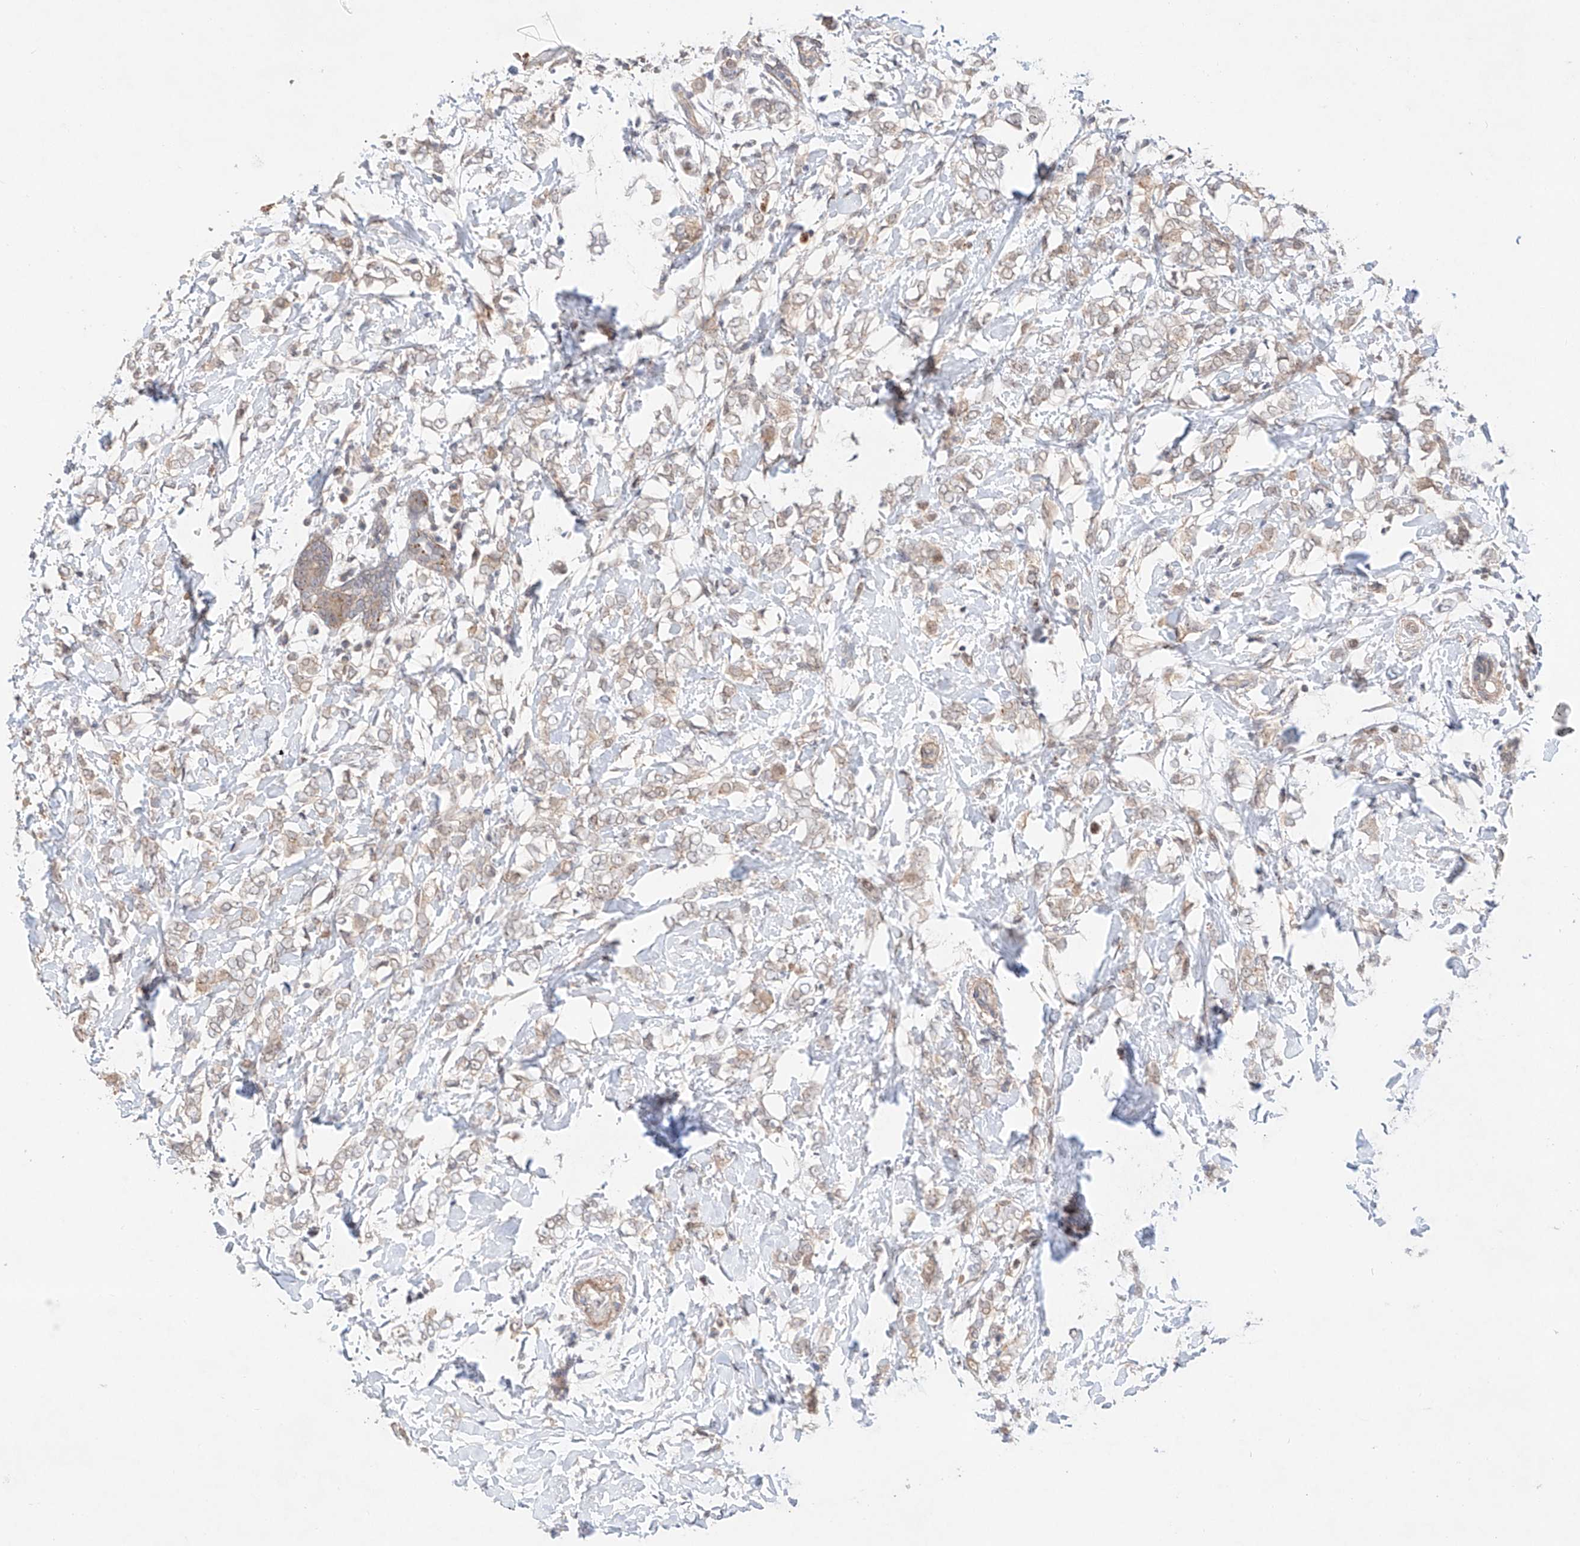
{"staining": {"intensity": "weak", "quantity": "<25%", "location": "cytoplasmic/membranous"}, "tissue": "breast cancer", "cell_type": "Tumor cells", "image_type": "cancer", "snomed": [{"axis": "morphology", "description": "Normal tissue, NOS"}, {"axis": "morphology", "description": "Lobular carcinoma"}, {"axis": "topography", "description": "Breast"}], "caption": "A histopathology image of human breast cancer is negative for staining in tumor cells. (Brightfield microscopy of DAB (3,3'-diaminobenzidine) immunohistochemistry (IHC) at high magnification).", "gene": "TSR2", "patient": {"sex": "female", "age": 47}}